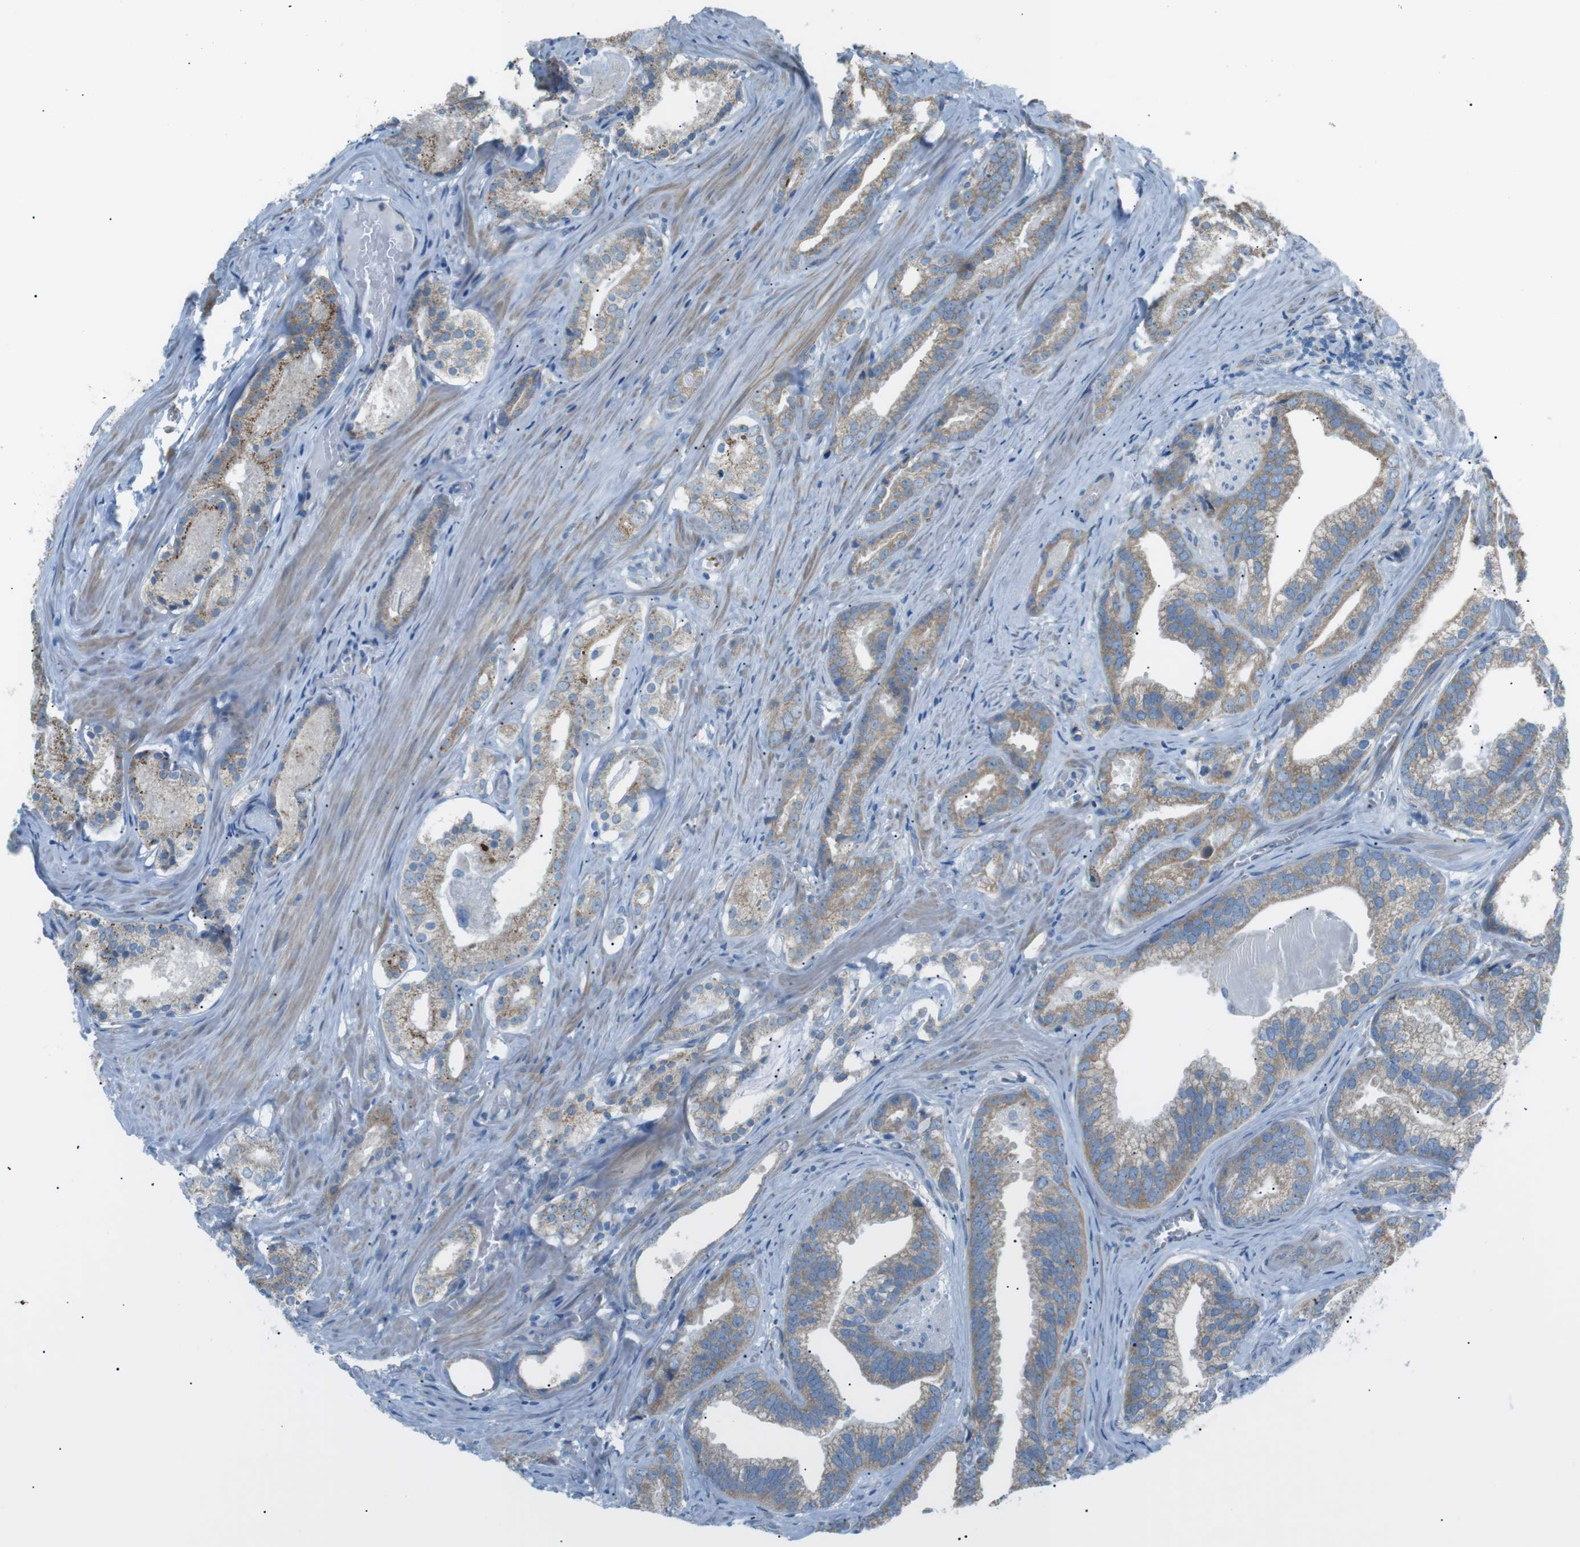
{"staining": {"intensity": "weak", "quantity": "25%-75%", "location": "cytoplasmic/membranous"}, "tissue": "prostate cancer", "cell_type": "Tumor cells", "image_type": "cancer", "snomed": [{"axis": "morphology", "description": "Adenocarcinoma, Low grade"}, {"axis": "topography", "description": "Prostate"}], "caption": "Weak cytoplasmic/membranous expression for a protein is present in approximately 25%-75% of tumor cells of adenocarcinoma (low-grade) (prostate) using immunohistochemistry (IHC).", "gene": "MTARC2", "patient": {"sex": "male", "age": 59}}